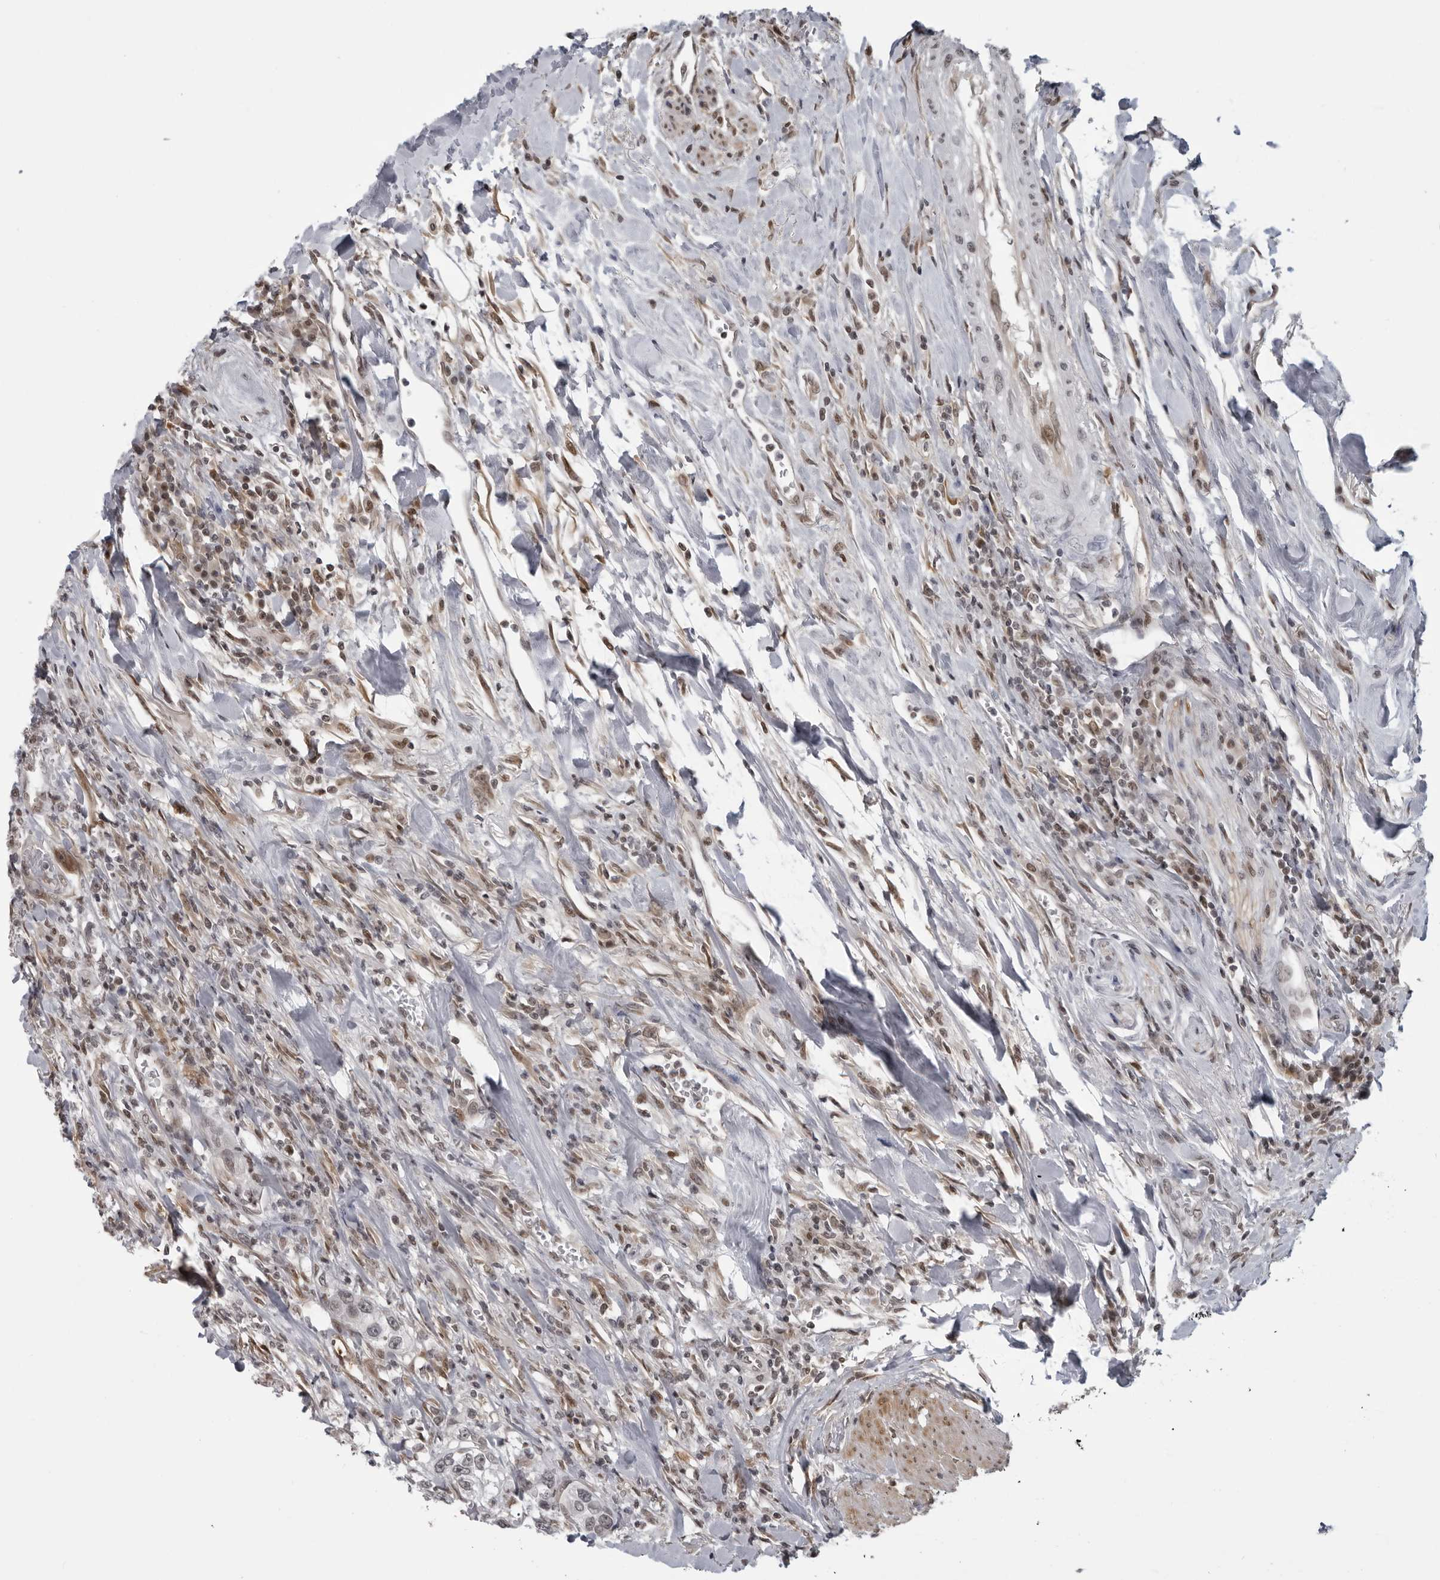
{"staining": {"intensity": "negative", "quantity": "none", "location": "none"}, "tissue": "urothelial cancer", "cell_type": "Tumor cells", "image_type": "cancer", "snomed": [{"axis": "morphology", "description": "Urothelial carcinoma, High grade"}, {"axis": "topography", "description": "Urinary bladder"}], "caption": "High-grade urothelial carcinoma stained for a protein using immunohistochemistry (IHC) shows no staining tumor cells.", "gene": "MAF", "patient": {"sex": "female", "age": 80}}